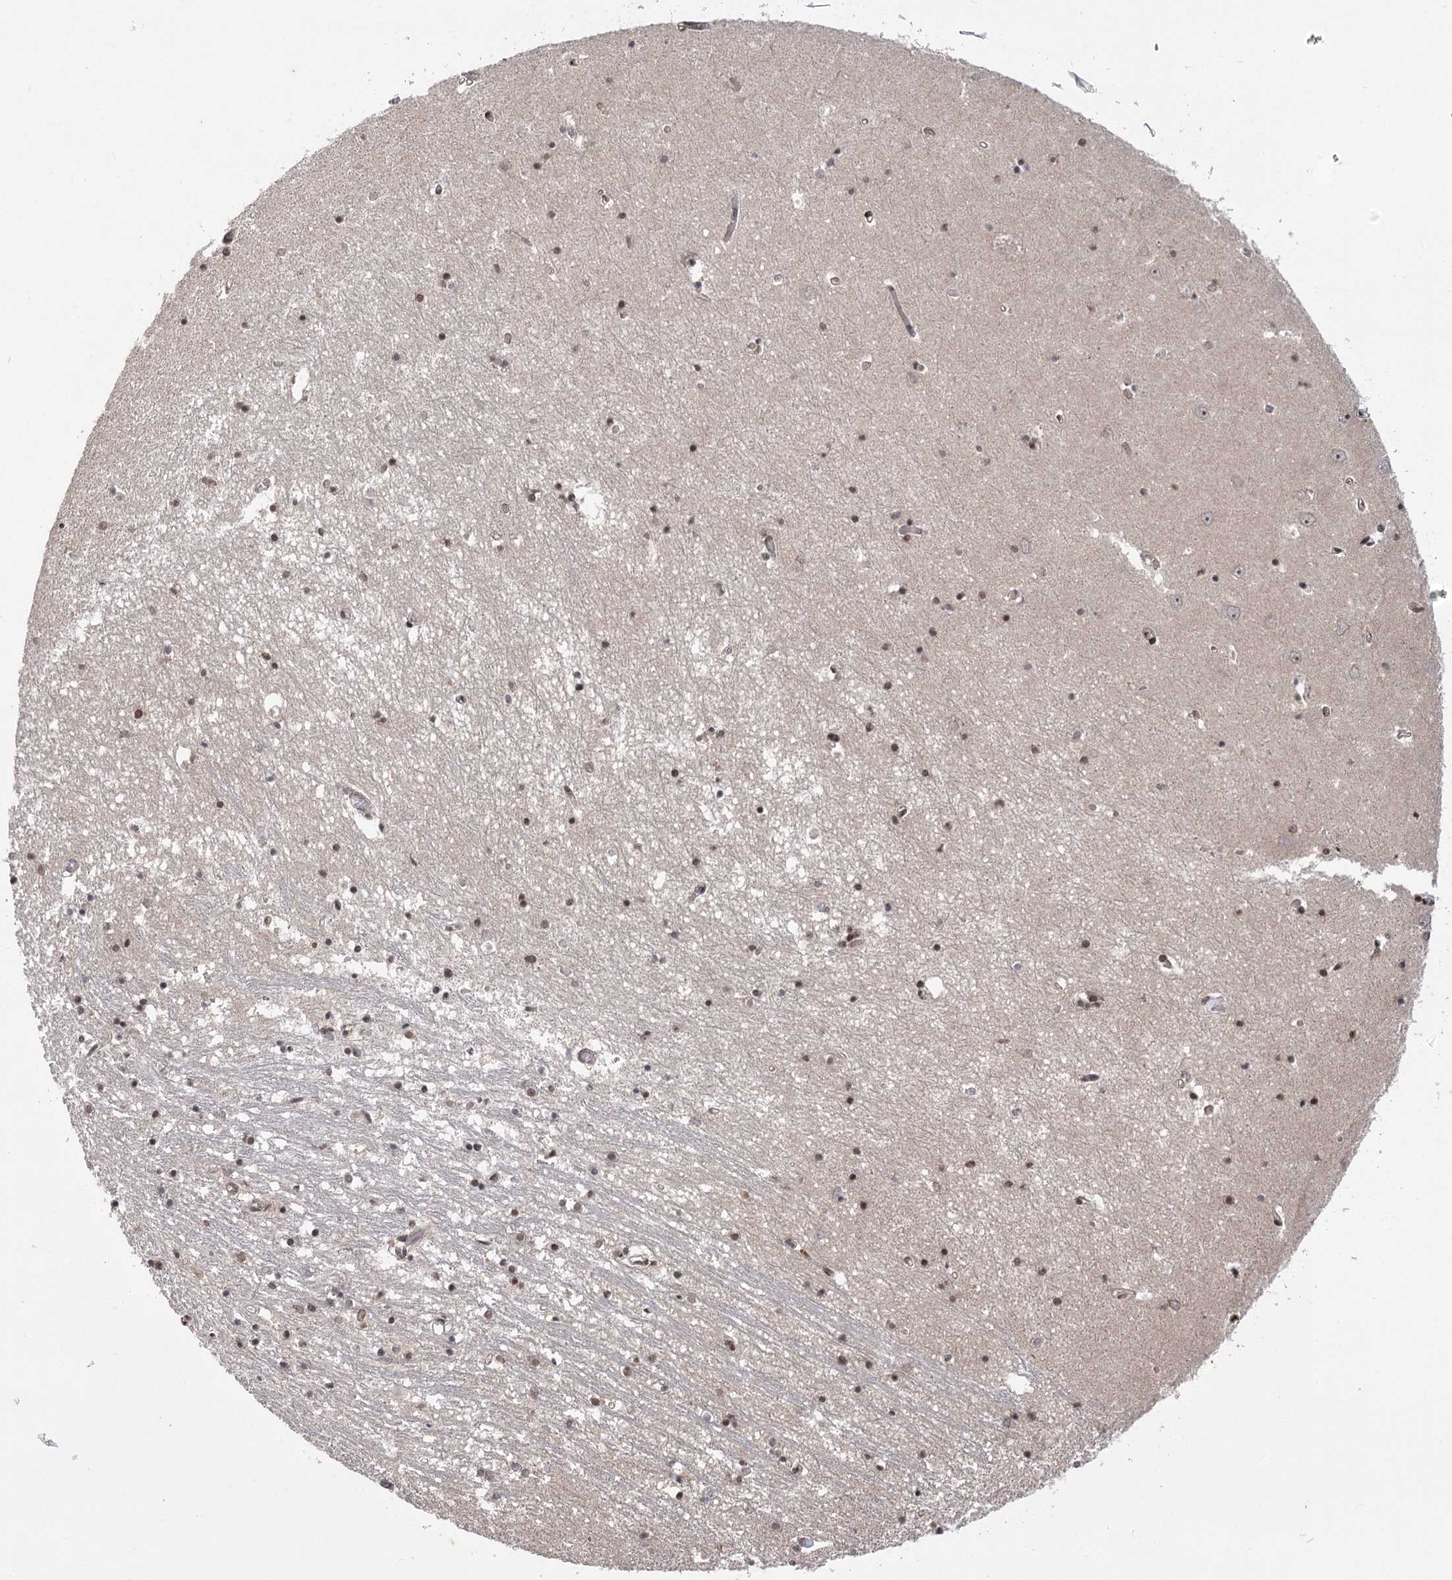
{"staining": {"intensity": "moderate", "quantity": "25%-75%", "location": "nuclear"}, "tissue": "hippocampus", "cell_type": "Glial cells", "image_type": "normal", "snomed": [{"axis": "morphology", "description": "Normal tissue, NOS"}, {"axis": "topography", "description": "Hippocampus"}], "caption": "Benign hippocampus shows moderate nuclear staining in about 25%-75% of glial cells, visualized by immunohistochemistry. (IHC, brightfield microscopy, high magnification).", "gene": "TENM2", "patient": {"sex": "male", "age": 70}}